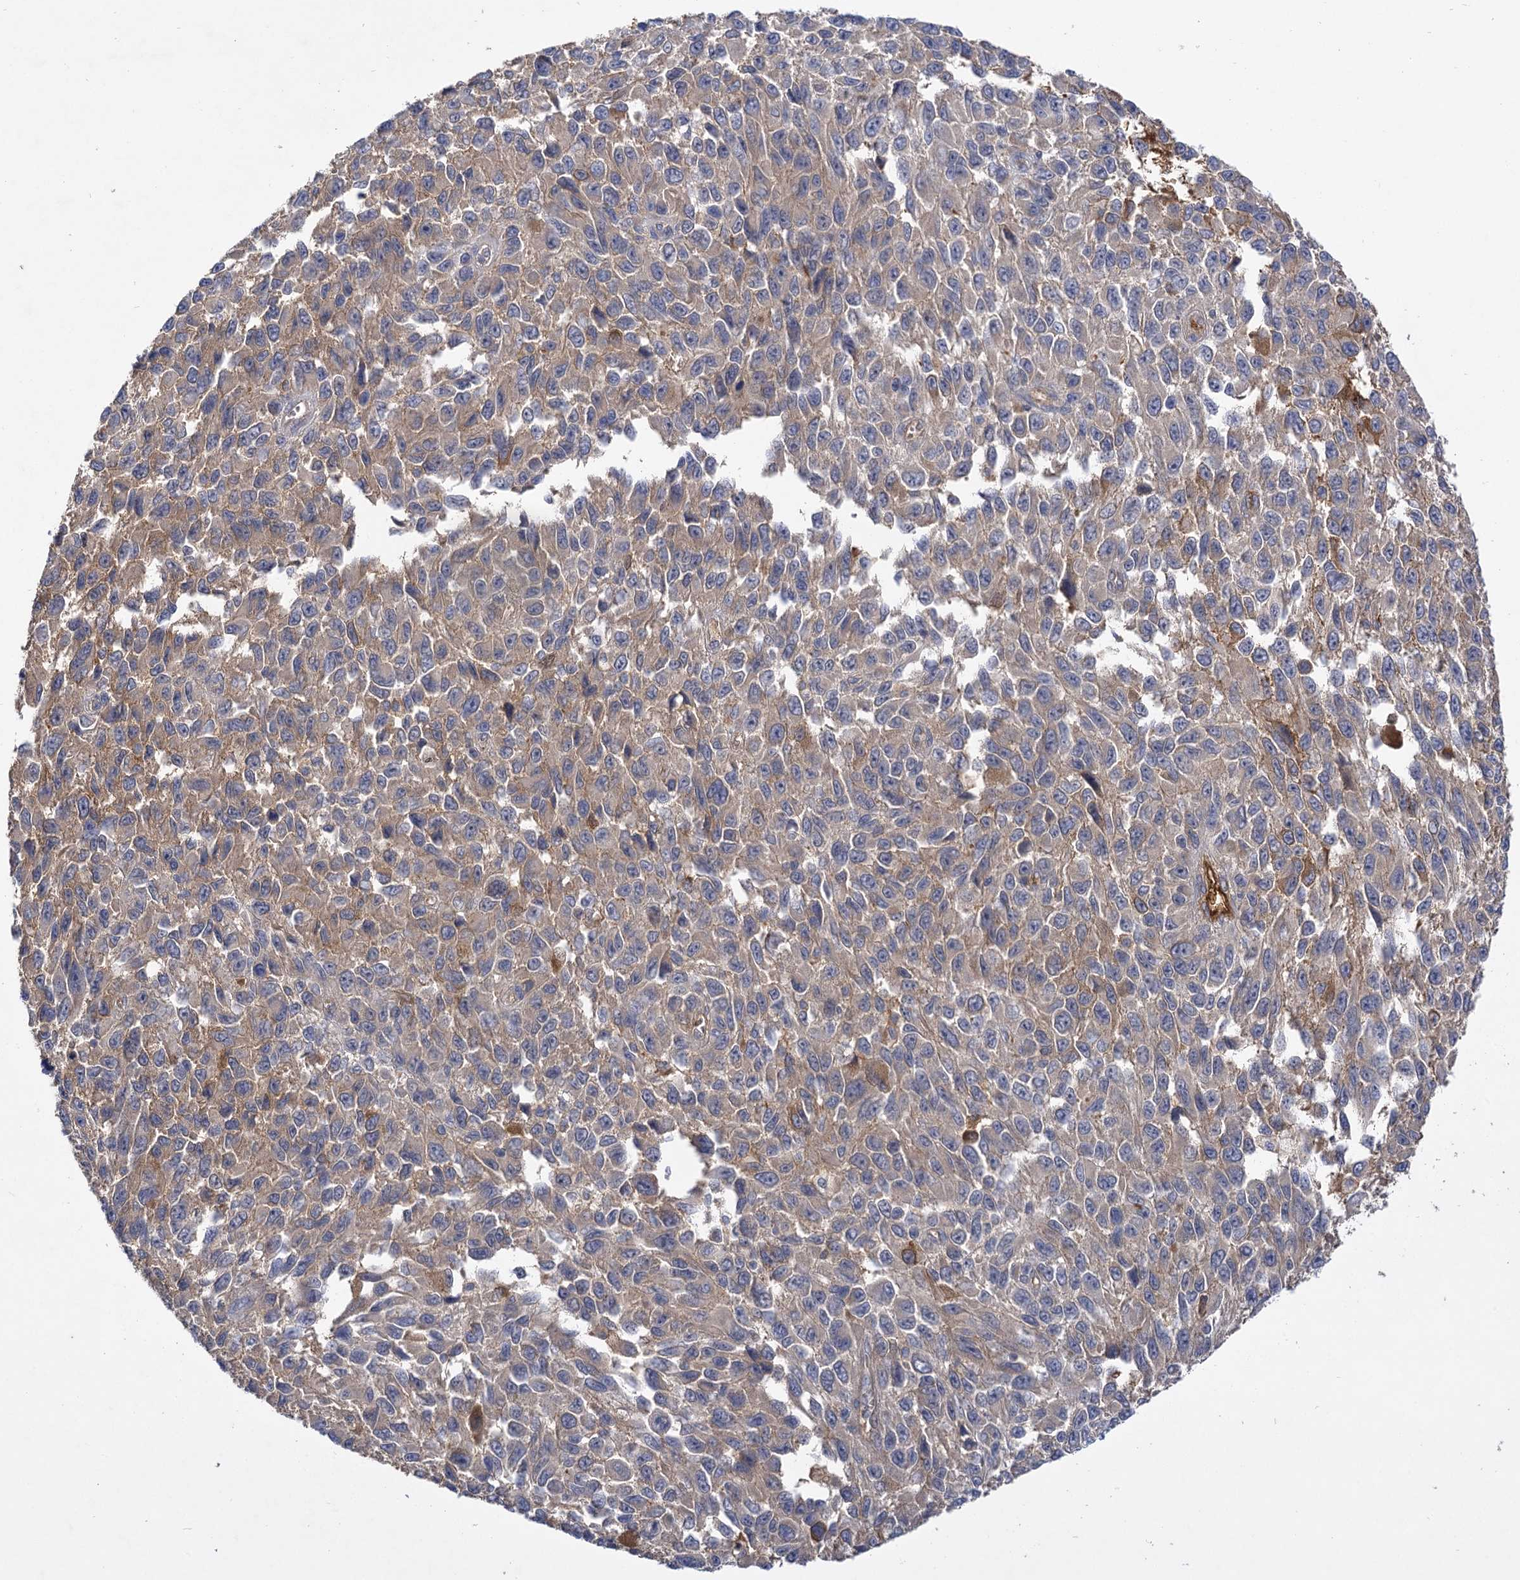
{"staining": {"intensity": "weak", "quantity": "25%-75%", "location": "cytoplasmic/membranous"}, "tissue": "melanoma", "cell_type": "Tumor cells", "image_type": "cancer", "snomed": [{"axis": "morphology", "description": "Normal tissue, NOS"}, {"axis": "morphology", "description": "Malignant melanoma, NOS"}, {"axis": "topography", "description": "Skin"}], "caption": "An image of human malignant melanoma stained for a protein shows weak cytoplasmic/membranous brown staining in tumor cells.", "gene": "USP50", "patient": {"sex": "female", "age": 96}}